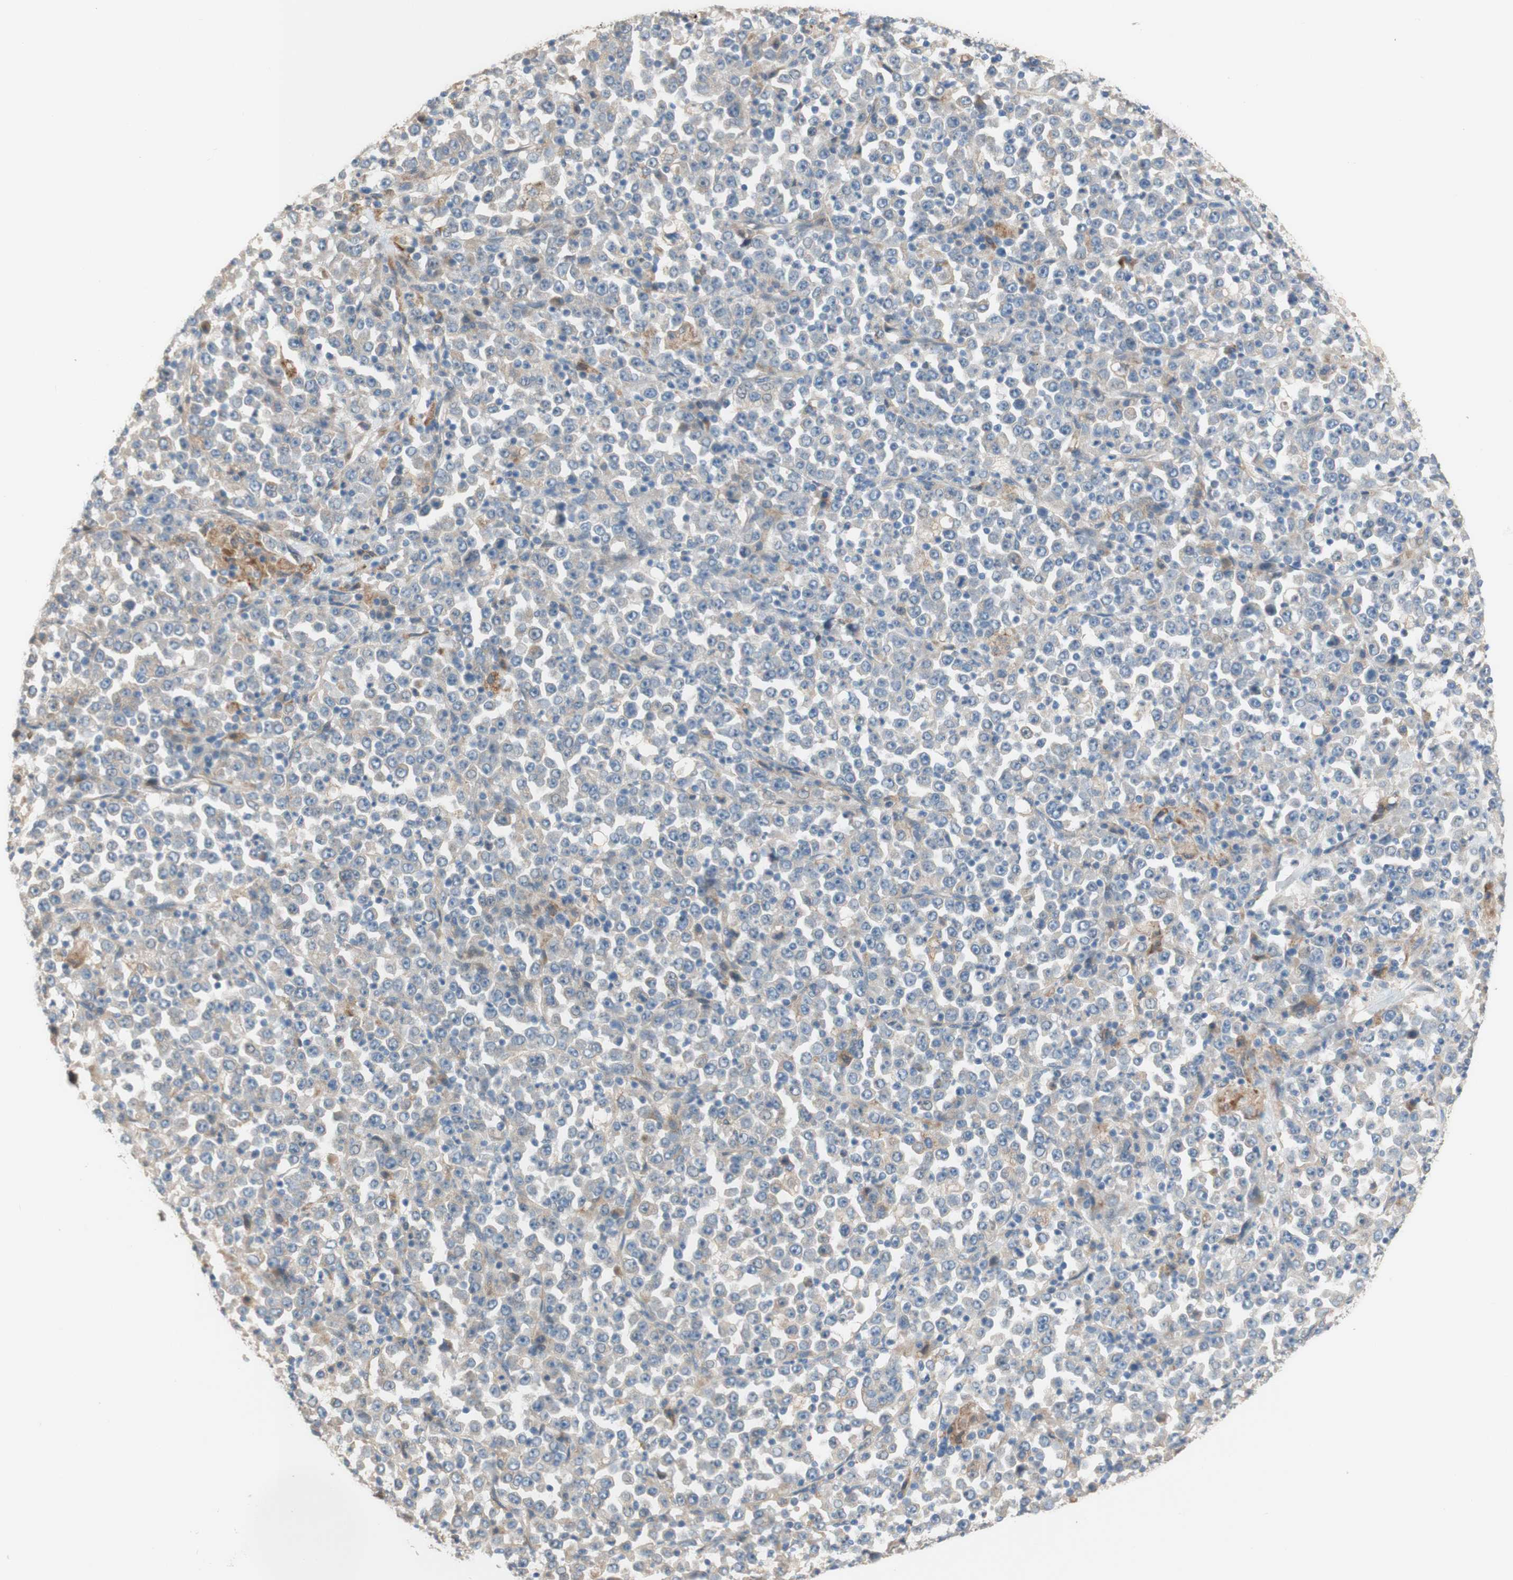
{"staining": {"intensity": "weak", "quantity": ">75%", "location": "cytoplasmic/membranous"}, "tissue": "stomach cancer", "cell_type": "Tumor cells", "image_type": "cancer", "snomed": [{"axis": "morphology", "description": "Normal tissue, NOS"}, {"axis": "morphology", "description": "Adenocarcinoma, NOS"}, {"axis": "topography", "description": "Stomach, upper"}, {"axis": "topography", "description": "Stomach"}], "caption": "Adenocarcinoma (stomach) tissue exhibits weak cytoplasmic/membranous positivity in approximately >75% of tumor cells (brown staining indicates protein expression, while blue staining denotes nuclei).", "gene": "PTPN21", "patient": {"sex": "male", "age": 59}}